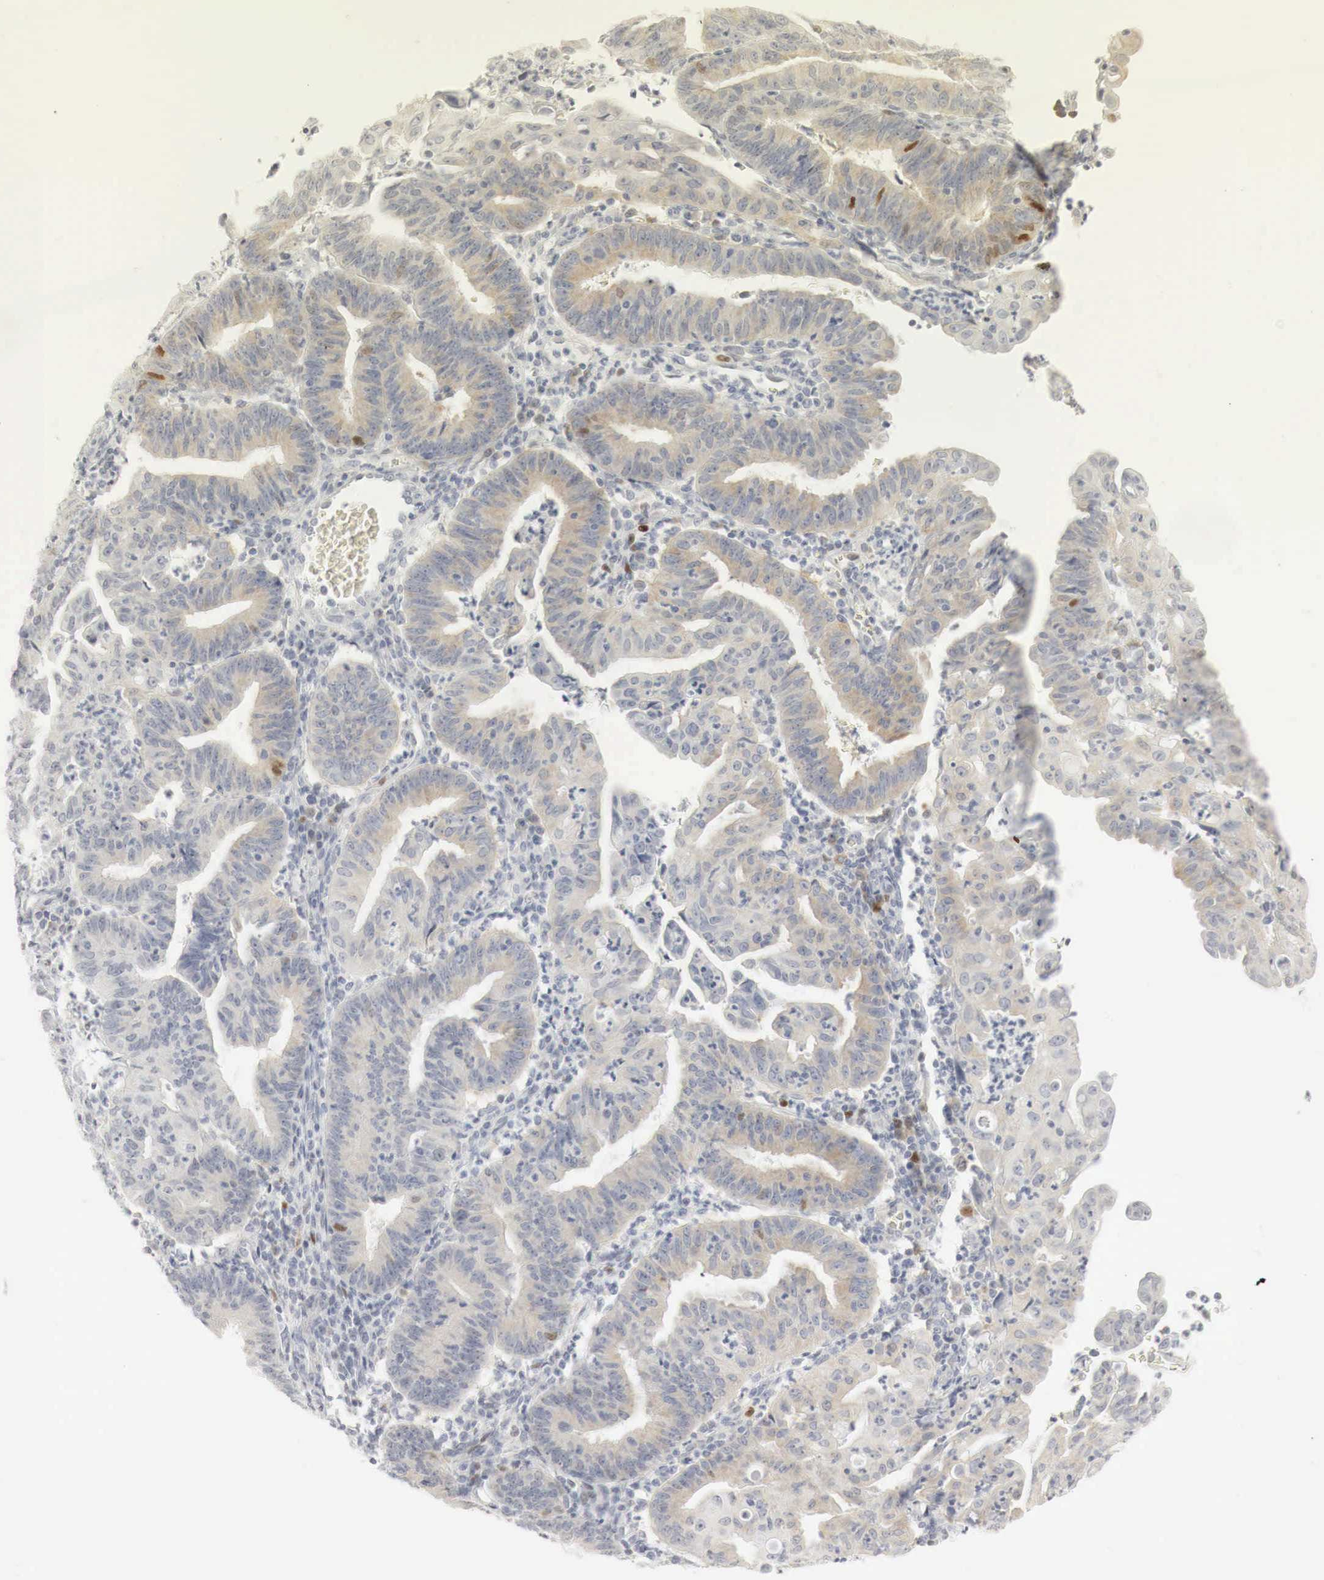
{"staining": {"intensity": "weak", "quantity": "<25%", "location": "cytoplasmic/membranous,nuclear"}, "tissue": "endometrial cancer", "cell_type": "Tumor cells", "image_type": "cancer", "snomed": [{"axis": "morphology", "description": "Adenocarcinoma, NOS"}, {"axis": "topography", "description": "Endometrium"}], "caption": "This is an IHC micrograph of endometrial cancer (adenocarcinoma). There is no expression in tumor cells.", "gene": "TP63", "patient": {"sex": "female", "age": 60}}